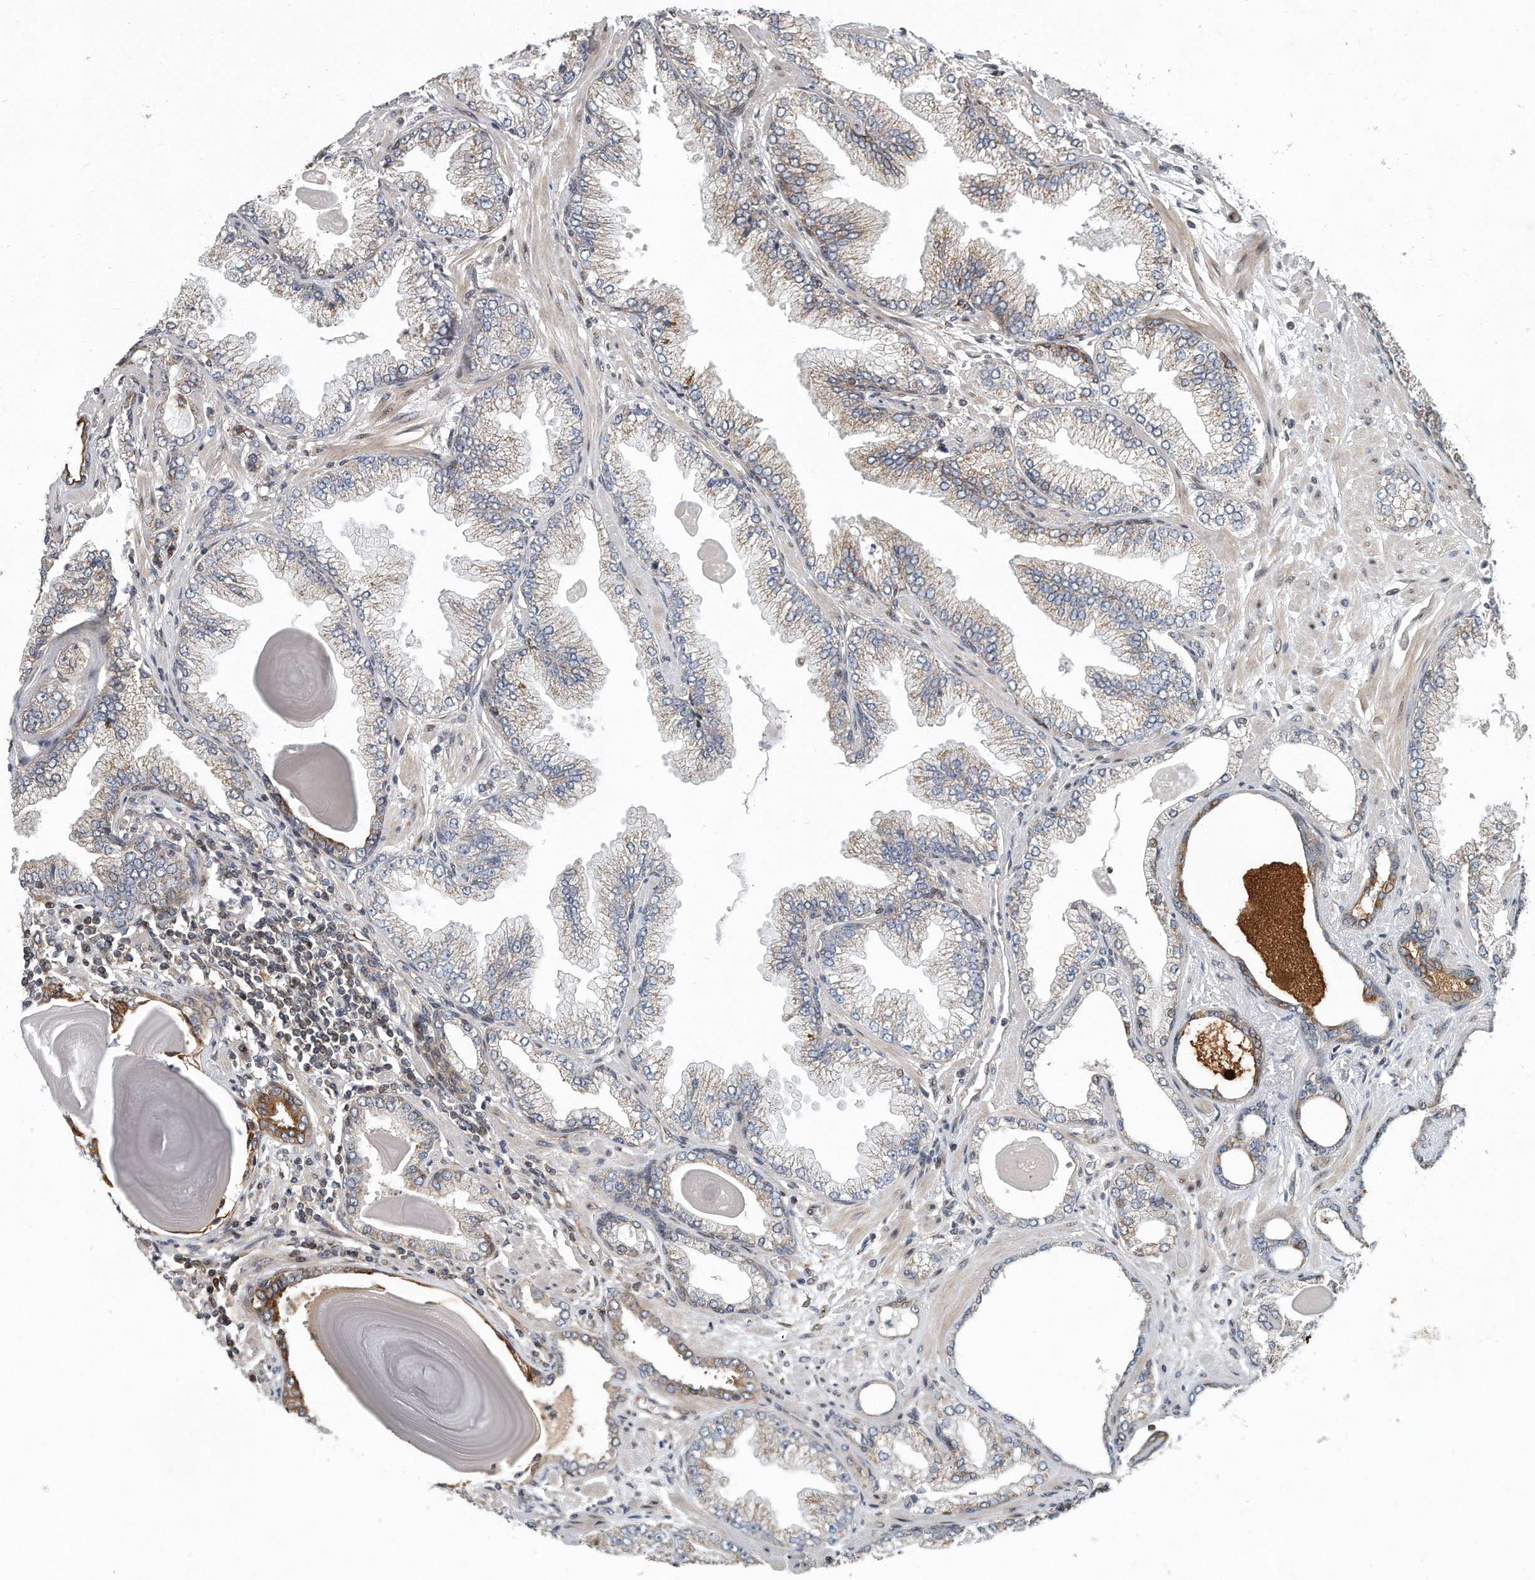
{"staining": {"intensity": "weak", "quantity": ">75%", "location": "cytoplasmic/membranous"}, "tissue": "prostate cancer", "cell_type": "Tumor cells", "image_type": "cancer", "snomed": [{"axis": "morphology", "description": "Adenocarcinoma, High grade"}, {"axis": "topography", "description": "Prostate"}], "caption": "There is low levels of weak cytoplasmic/membranous staining in tumor cells of high-grade adenocarcinoma (prostate), as demonstrated by immunohistochemical staining (brown color).", "gene": "PCDH8", "patient": {"sex": "male", "age": 71}}